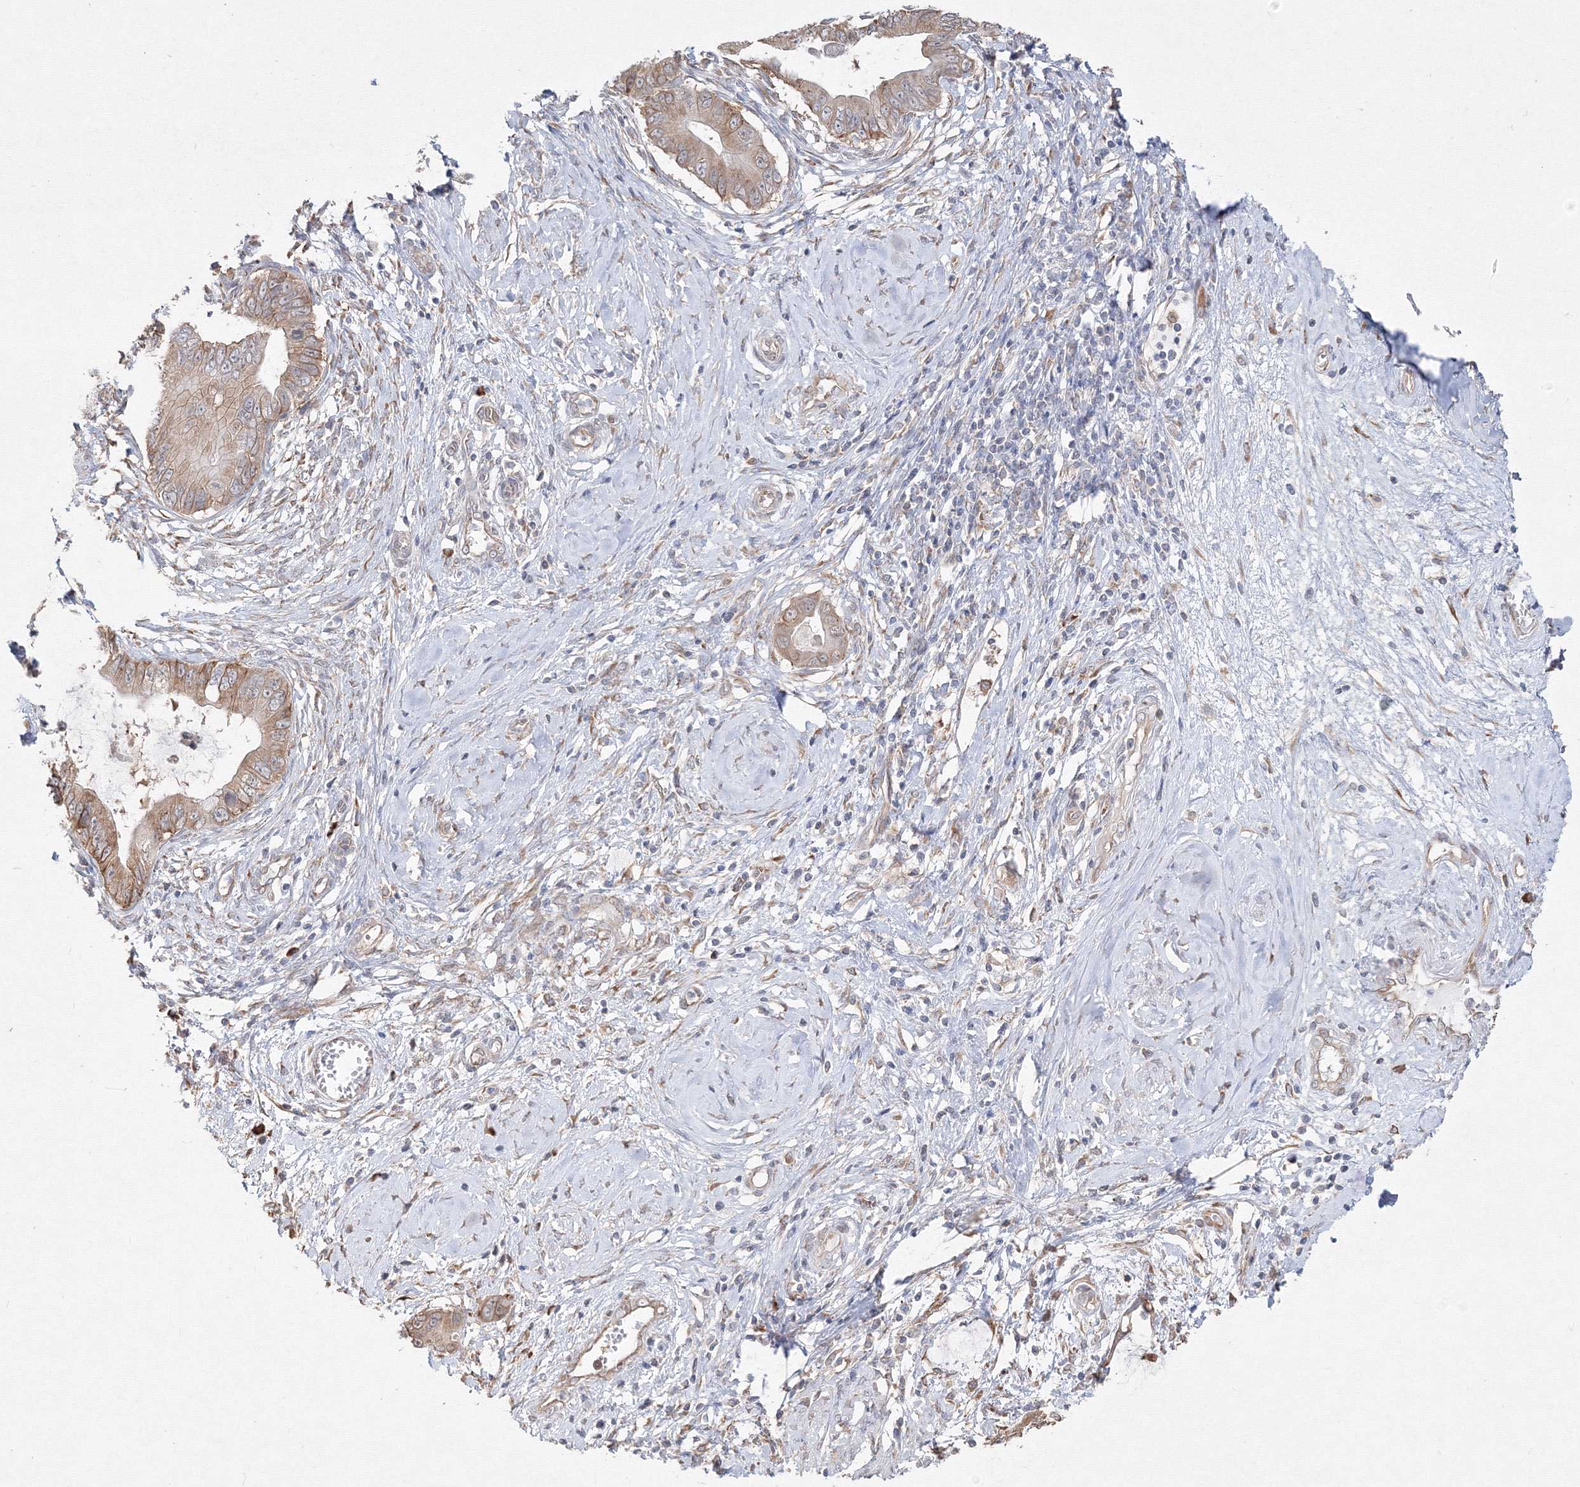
{"staining": {"intensity": "moderate", "quantity": "25%-75%", "location": "cytoplasmic/membranous"}, "tissue": "cervical cancer", "cell_type": "Tumor cells", "image_type": "cancer", "snomed": [{"axis": "morphology", "description": "Adenocarcinoma, NOS"}, {"axis": "topography", "description": "Cervix"}], "caption": "High-power microscopy captured an immunohistochemistry photomicrograph of cervical cancer, revealing moderate cytoplasmic/membranous expression in about 25%-75% of tumor cells. Nuclei are stained in blue.", "gene": "FBXL8", "patient": {"sex": "female", "age": 44}}